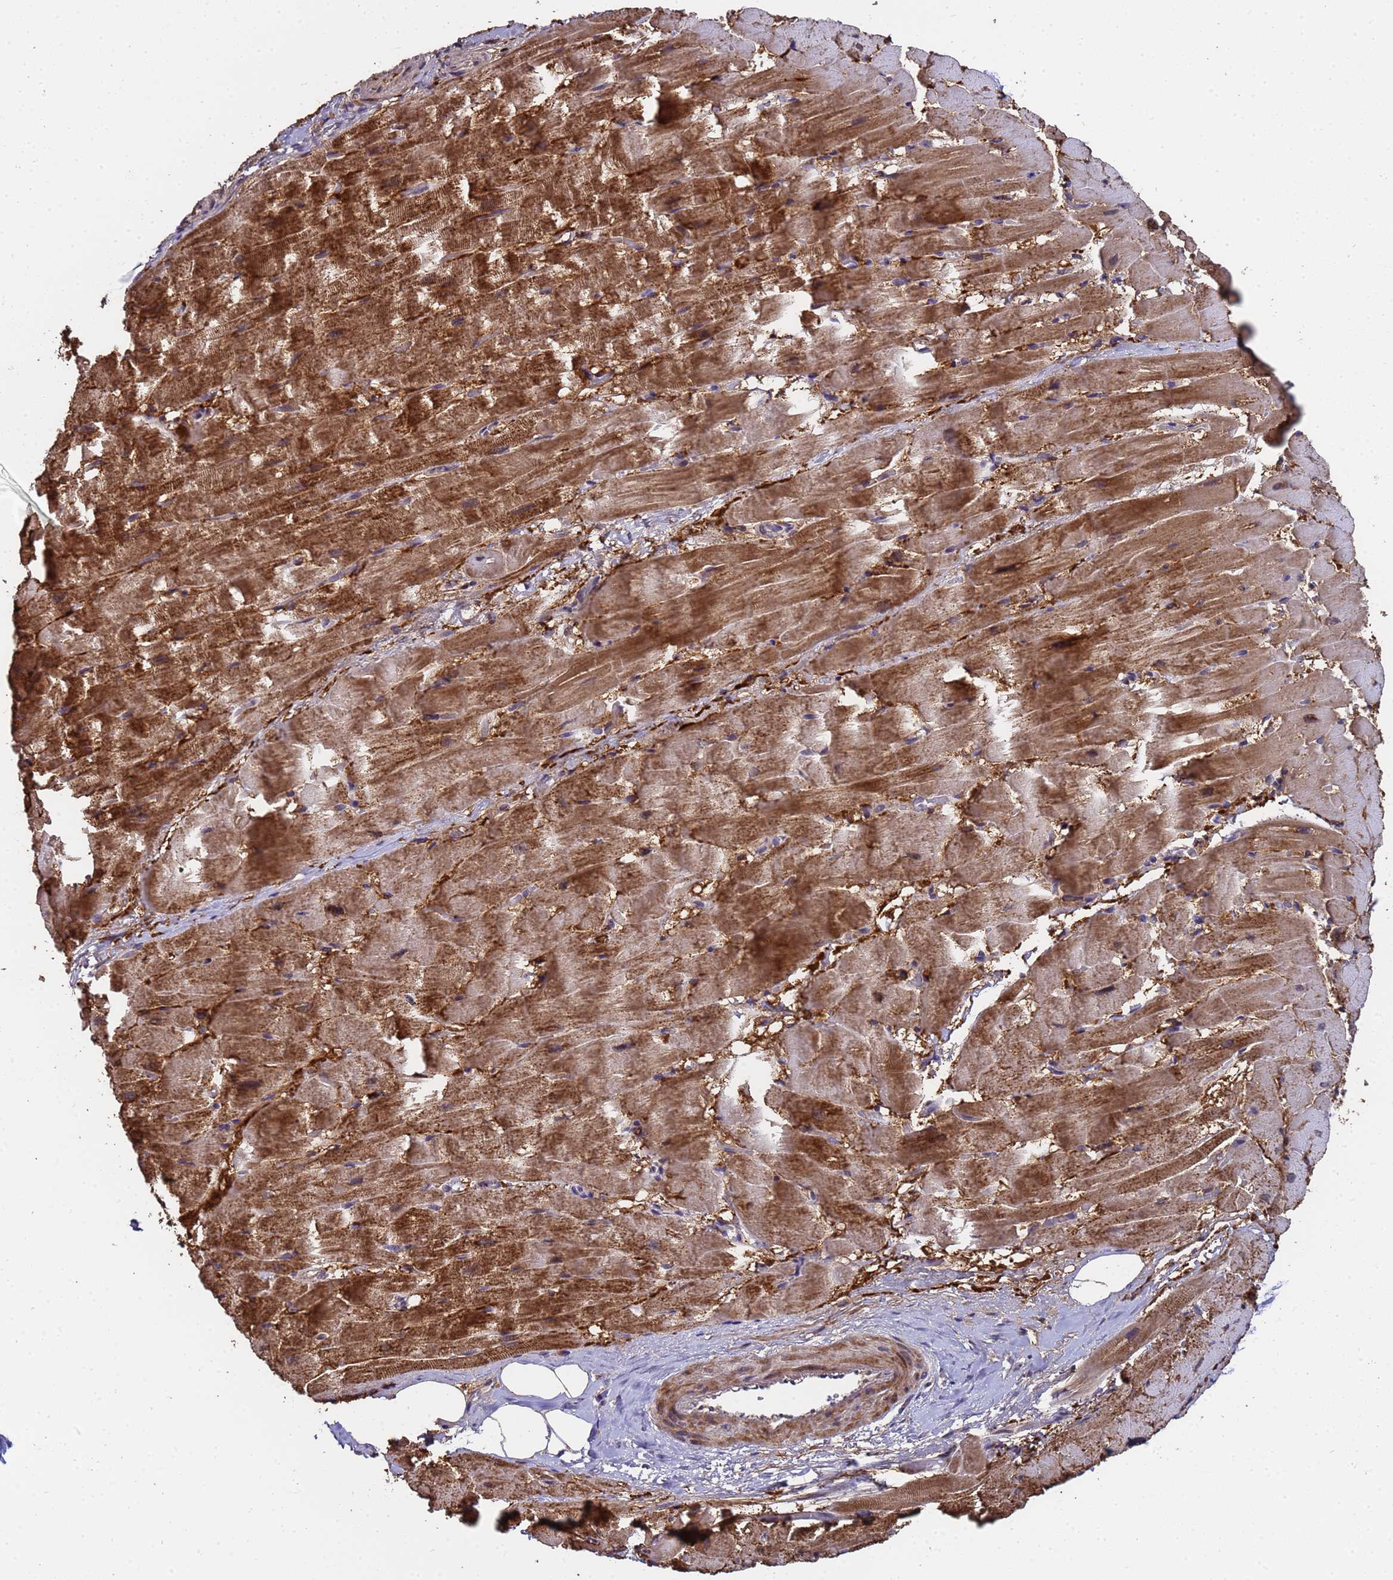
{"staining": {"intensity": "strong", "quantity": ">75%", "location": "cytoplasmic/membranous"}, "tissue": "heart muscle", "cell_type": "Cardiomyocytes", "image_type": "normal", "snomed": [{"axis": "morphology", "description": "Normal tissue, NOS"}, {"axis": "topography", "description": "Heart"}], "caption": "The immunohistochemical stain labels strong cytoplasmic/membranous expression in cardiomyocytes of unremarkable heart muscle. (DAB IHC with brightfield microscopy, high magnification).", "gene": "ANAPC13", "patient": {"sex": "male", "age": 37}}